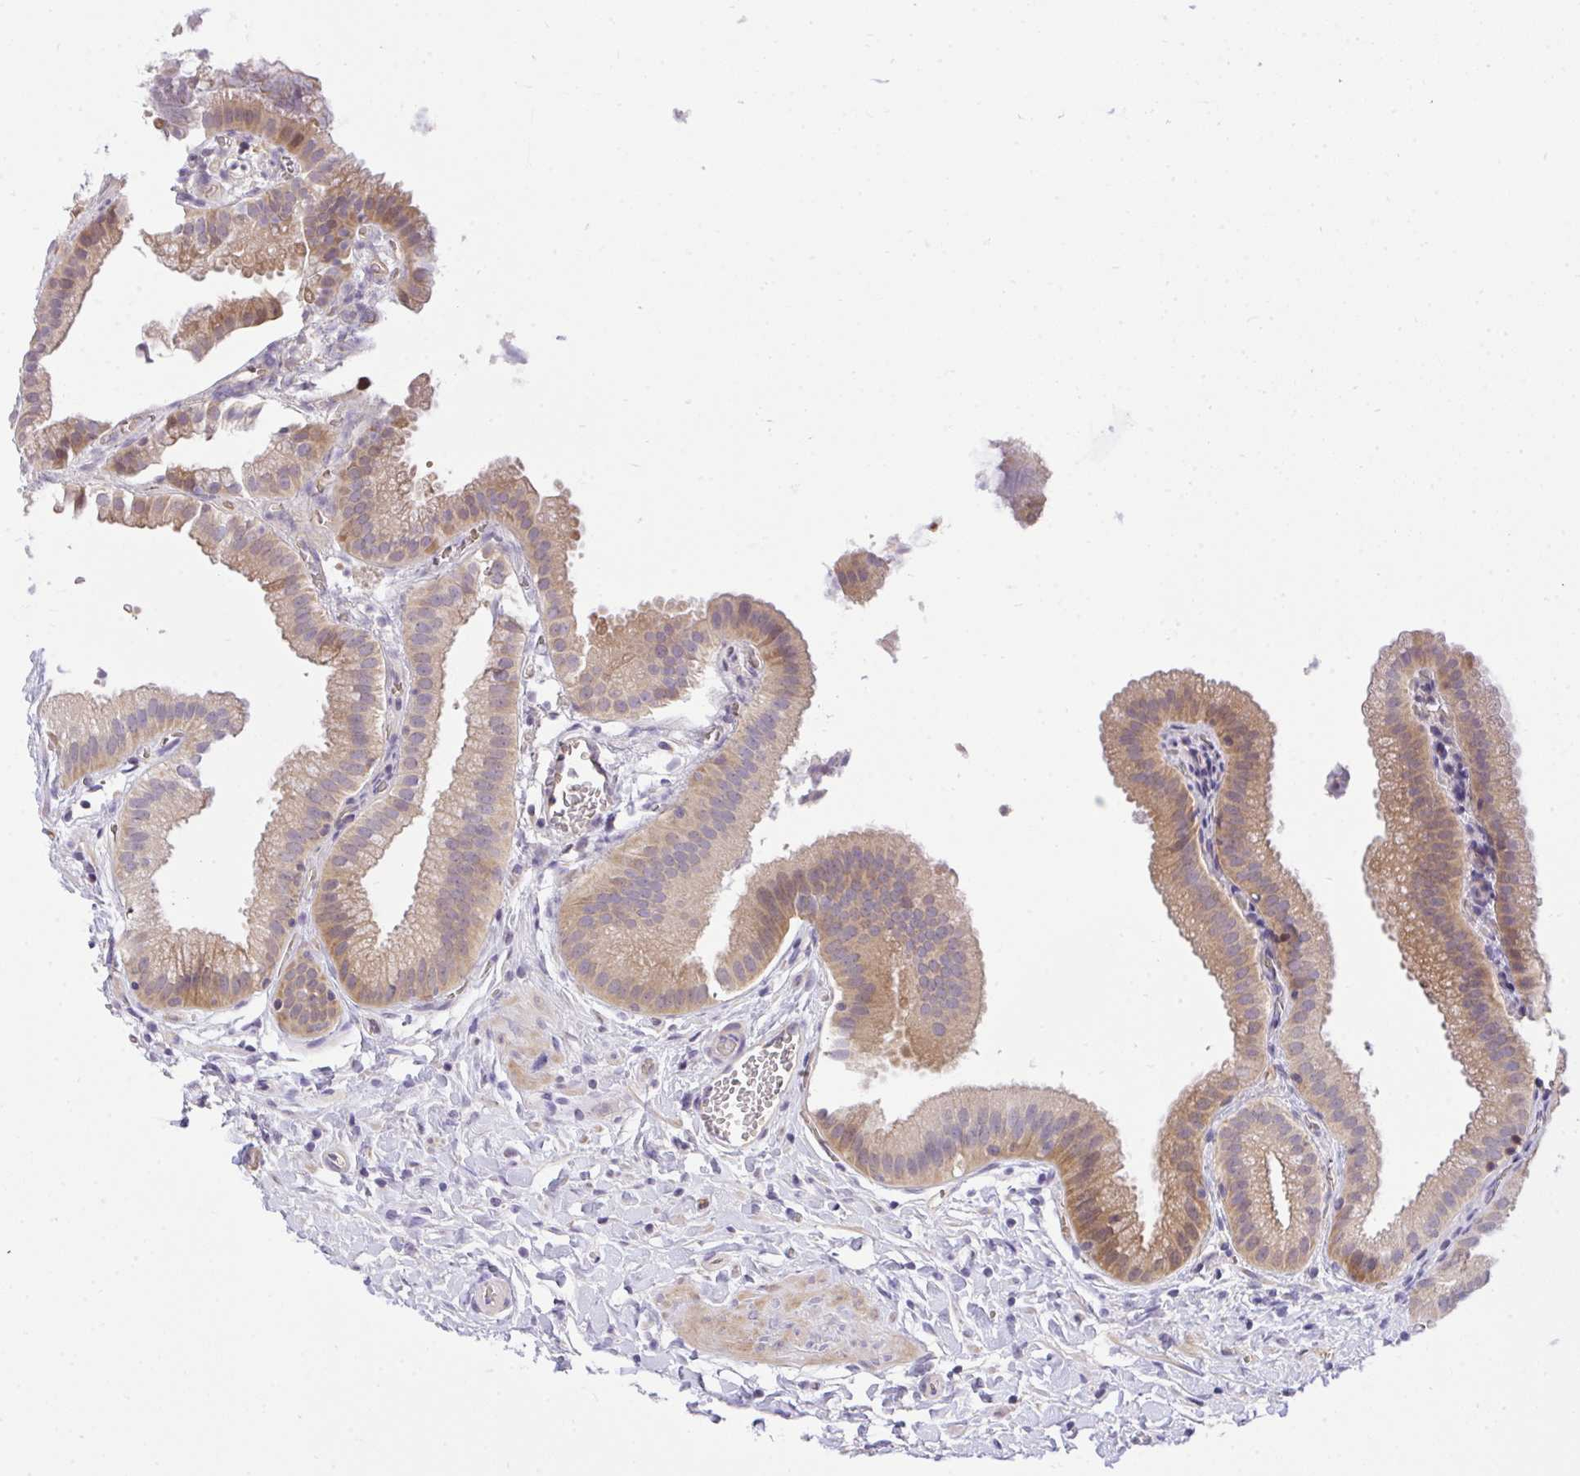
{"staining": {"intensity": "moderate", "quantity": "<25%", "location": "cytoplasmic/membranous"}, "tissue": "gallbladder", "cell_type": "Glandular cells", "image_type": "normal", "snomed": [{"axis": "morphology", "description": "Normal tissue, NOS"}, {"axis": "topography", "description": "Gallbladder"}], "caption": "This image shows immunohistochemistry (IHC) staining of benign human gallbladder, with low moderate cytoplasmic/membranous expression in approximately <25% of glandular cells.", "gene": "C19orf54", "patient": {"sex": "female", "age": 63}}